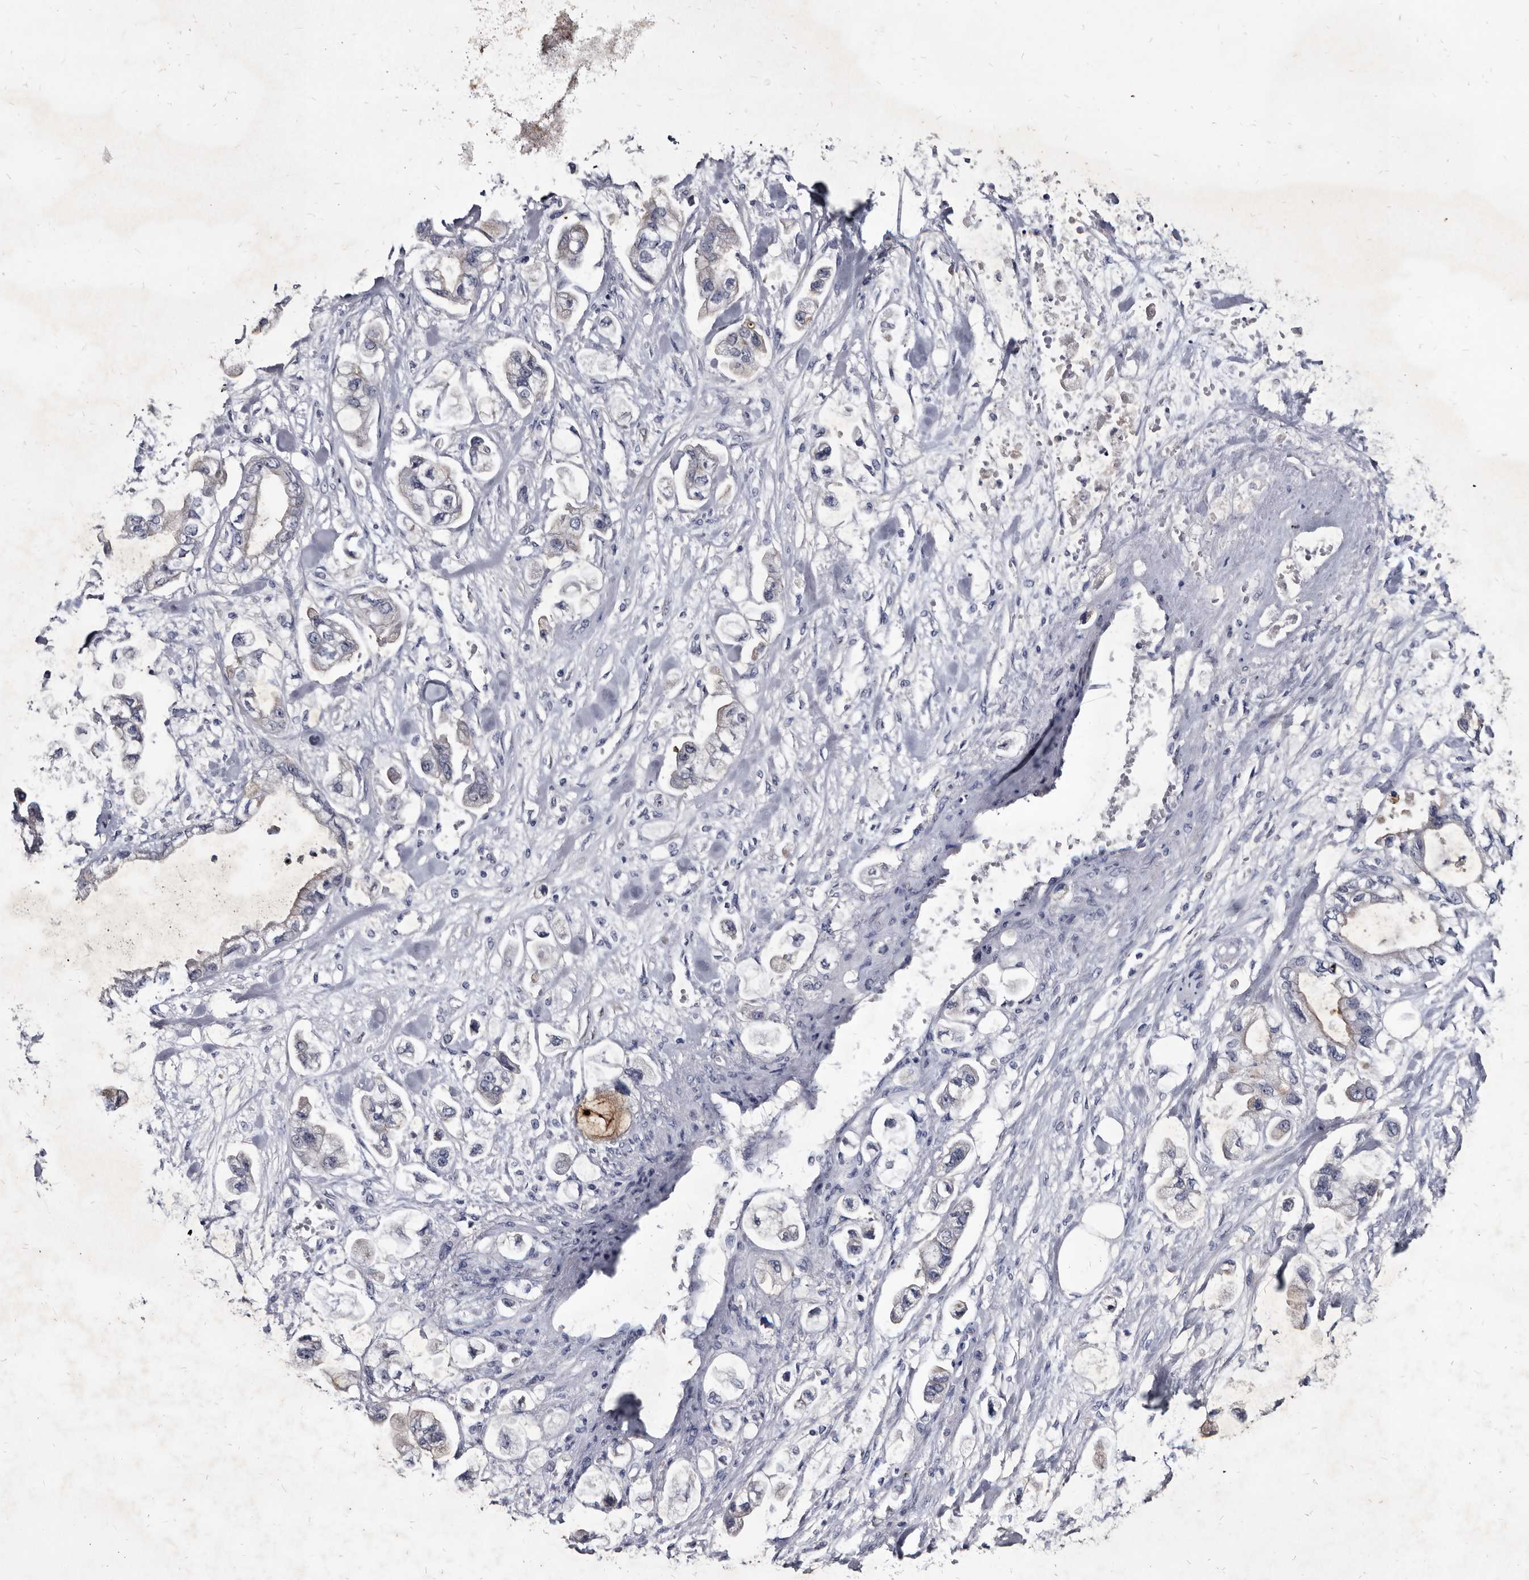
{"staining": {"intensity": "negative", "quantity": "none", "location": "none"}, "tissue": "stomach cancer", "cell_type": "Tumor cells", "image_type": "cancer", "snomed": [{"axis": "morphology", "description": "Normal tissue, NOS"}, {"axis": "morphology", "description": "Adenocarcinoma, NOS"}, {"axis": "topography", "description": "Stomach"}], "caption": "This photomicrograph is of adenocarcinoma (stomach) stained with IHC to label a protein in brown with the nuclei are counter-stained blue. There is no expression in tumor cells. The staining was performed using DAB to visualize the protein expression in brown, while the nuclei were stained in blue with hematoxylin (Magnification: 20x).", "gene": "PRSS8", "patient": {"sex": "male", "age": 62}}